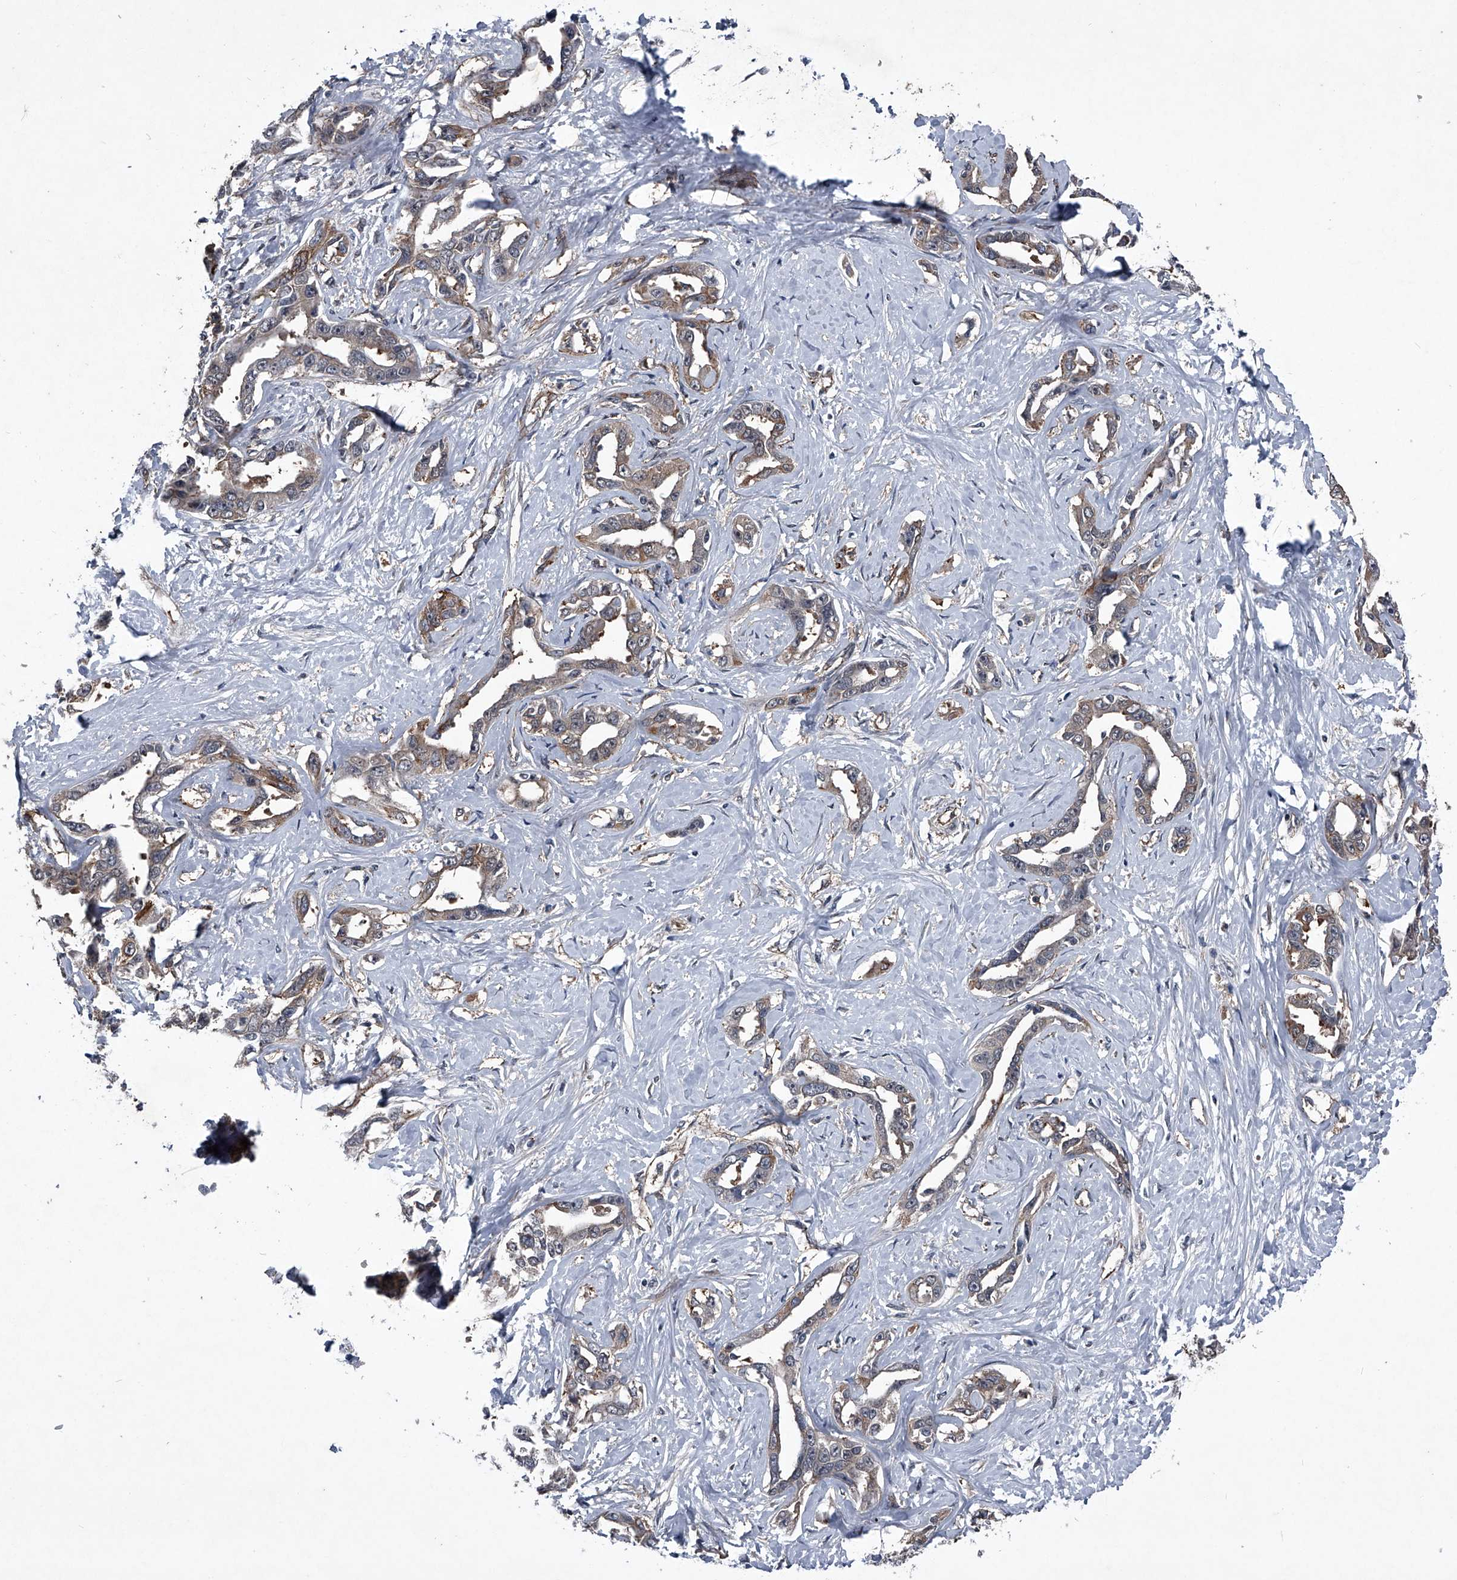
{"staining": {"intensity": "weak", "quantity": ">75%", "location": "cytoplasmic/membranous"}, "tissue": "liver cancer", "cell_type": "Tumor cells", "image_type": "cancer", "snomed": [{"axis": "morphology", "description": "Cholangiocarcinoma"}, {"axis": "topography", "description": "Liver"}], "caption": "Immunohistochemical staining of liver cancer reveals low levels of weak cytoplasmic/membranous expression in approximately >75% of tumor cells.", "gene": "MAPKAP1", "patient": {"sex": "male", "age": 59}}